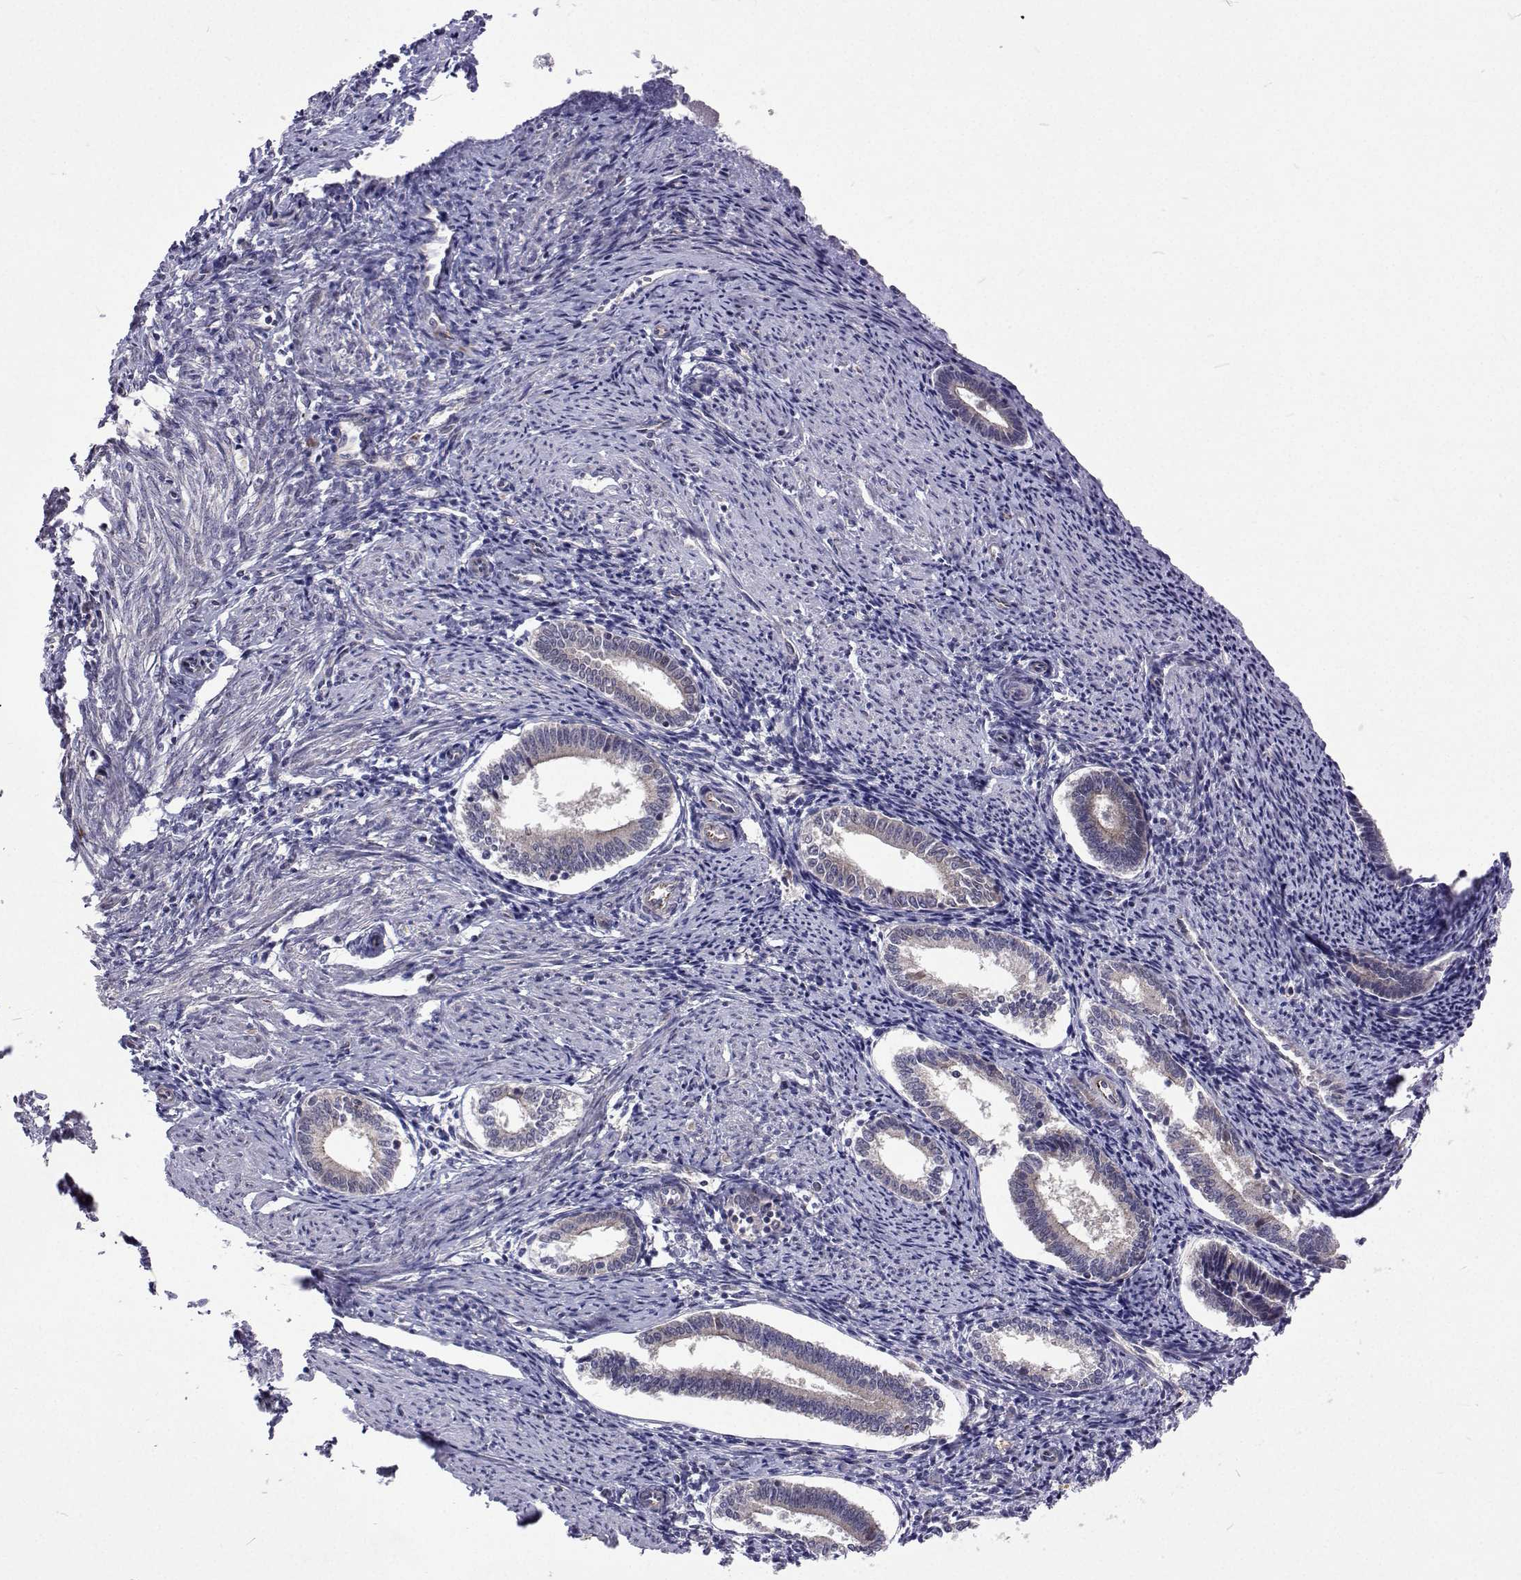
{"staining": {"intensity": "negative", "quantity": "none", "location": "none"}, "tissue": "endometrium", "cell_type": "Cells in endometrial stroma", "image_type": "normal", "snomed": [{"axis": "morphology", "description": "Normal tissue, NOS"}, {"axis": "topography", "description": "Endometrium"}], "caption": "Immunohistochemistry of unremarkable human endometrium displays no expression in cells in endometrial stroma. (Immunohistochemistry, brightfield microscopy, high magnification).", "gene": "DHTKD1", "patient": {"sex": "female", "age": 41}}